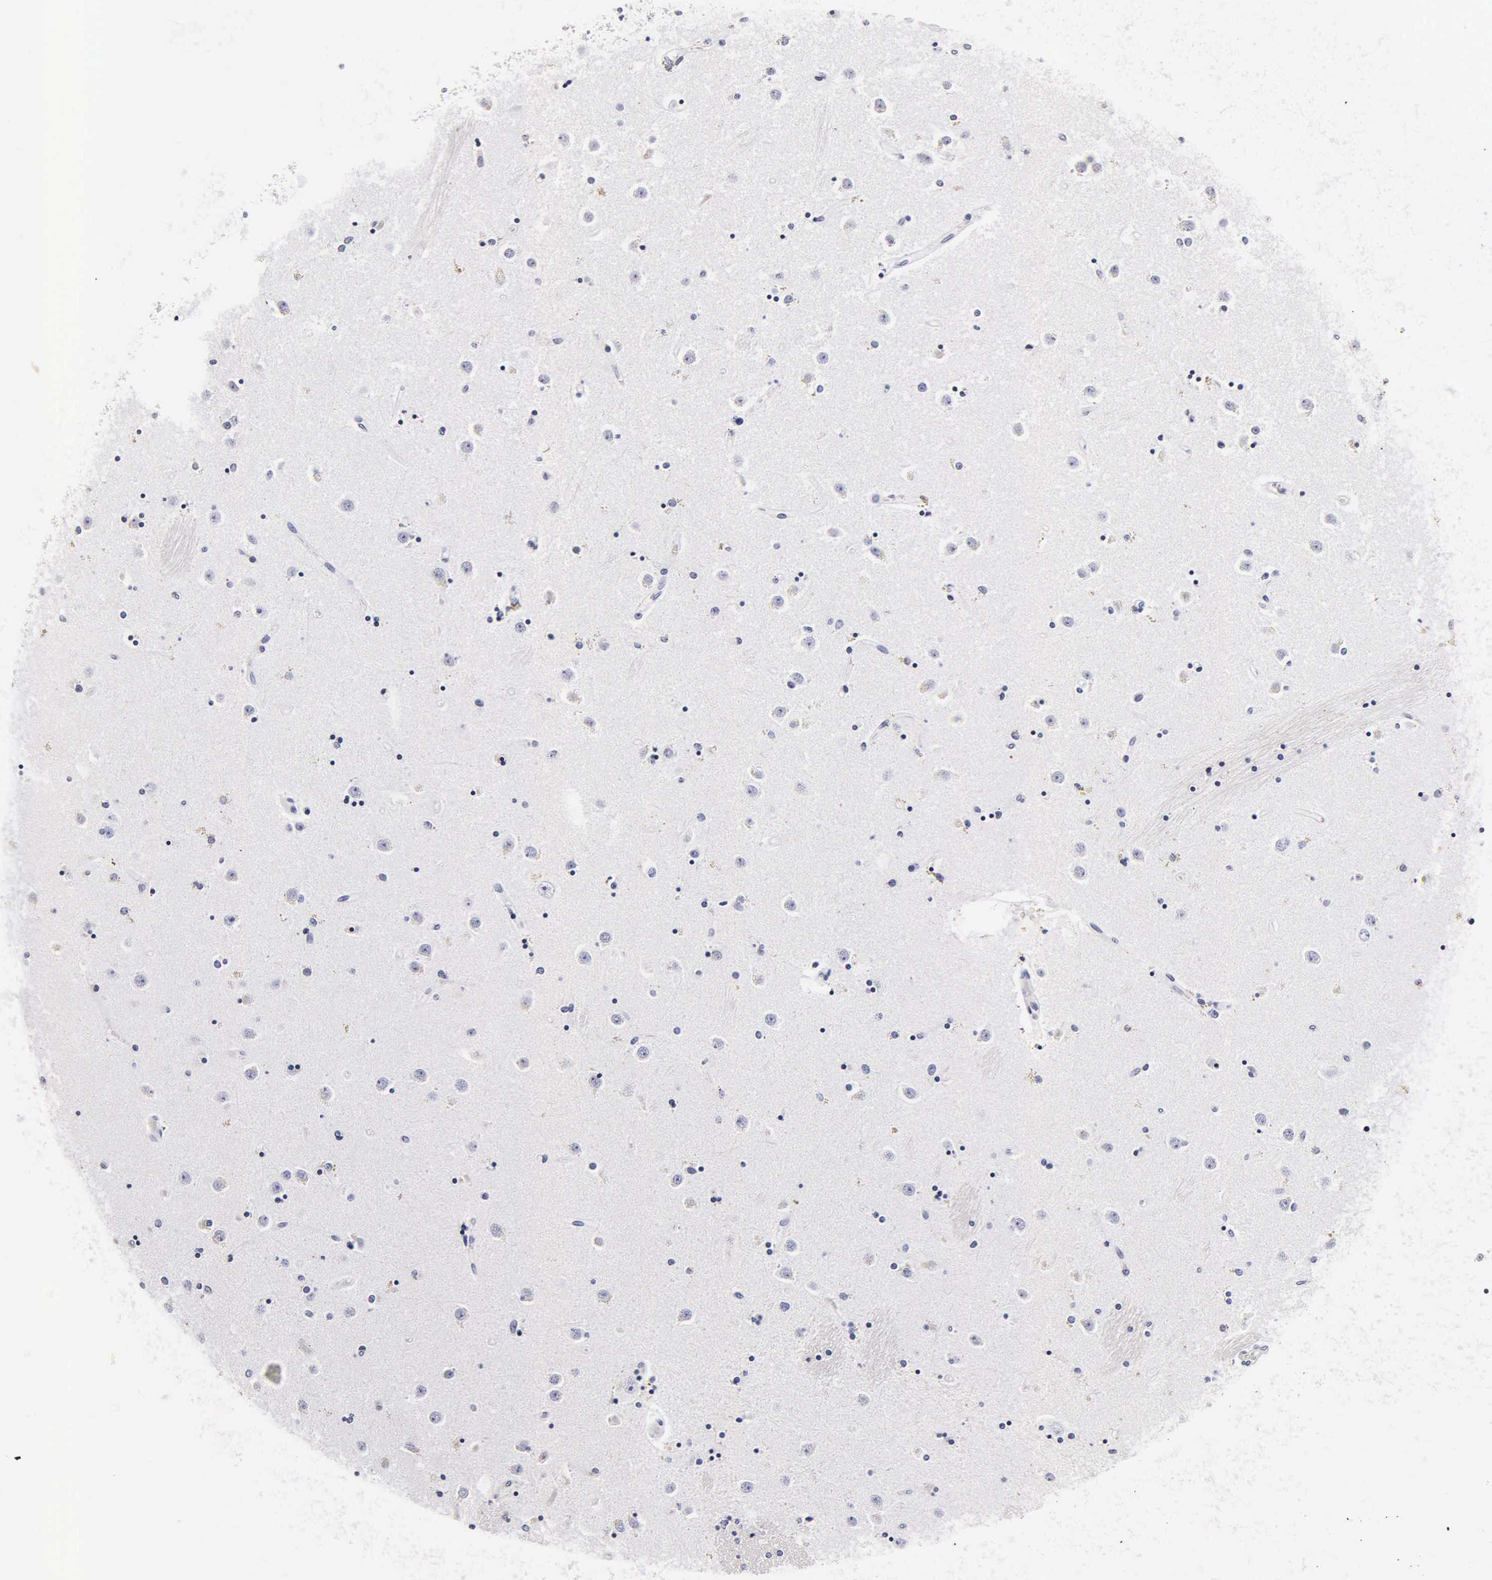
{"staining": {"intensity": "negative", "quantity": "none", "location": "none"}, "tissue": "caudate", "cell_type": "Glial cells", "image_type": "normal", "snomed": [{"axis": "morphology", "description": "Normal tissue, NOS"}, {"axis": "topography", "description": "Lateral ventricle wall"}], "caption": "Immunohistochemical staining of benign human caudate shows no significant expression in glial cells. The staining is performed using DAB brown chromogen with nuclei counter-stained in using hematoxylin.", "gene": "CGB3", "patient": {"sex": "female", "age": 54}}